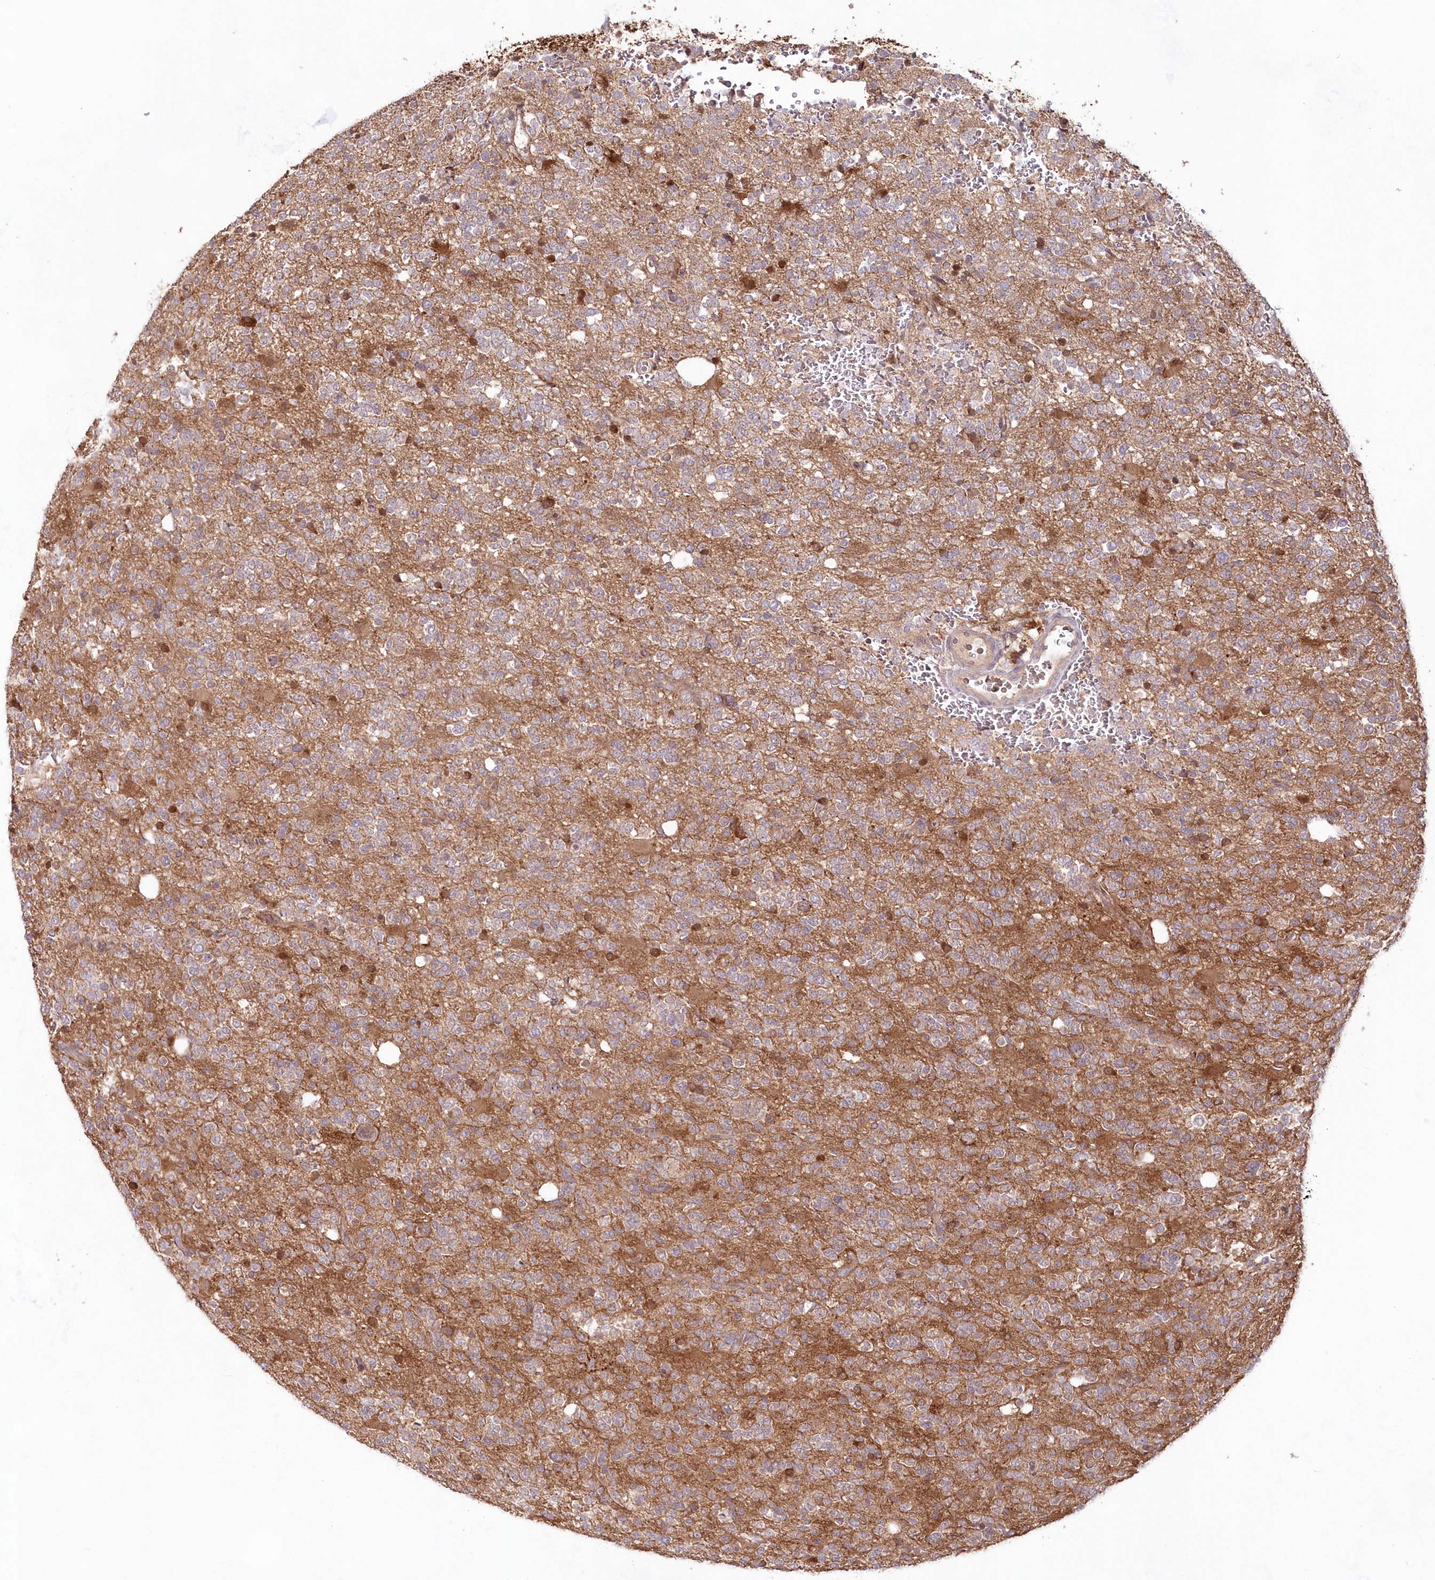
{"staining": {"intensity": "moderate", "quantity": "25%-75%", "location": "cytoplasmic/membranous"}, "tissue": "glioma", "cell_type": "Tumor cells", "image_type": "cancer", "snomed": [{"axis": "morphology", "description": "Glioma, malignant, High grade"}, {"axis": "topography", "description": "Brain"}], "caption": "Moderate cytoplasmic/membranous protein staining is seen in approximately 25%-75% of tumor cells in malignant high-grade glioma.", "gene": "IMPA1", "patient": {"sex": "female", "age": 62}}